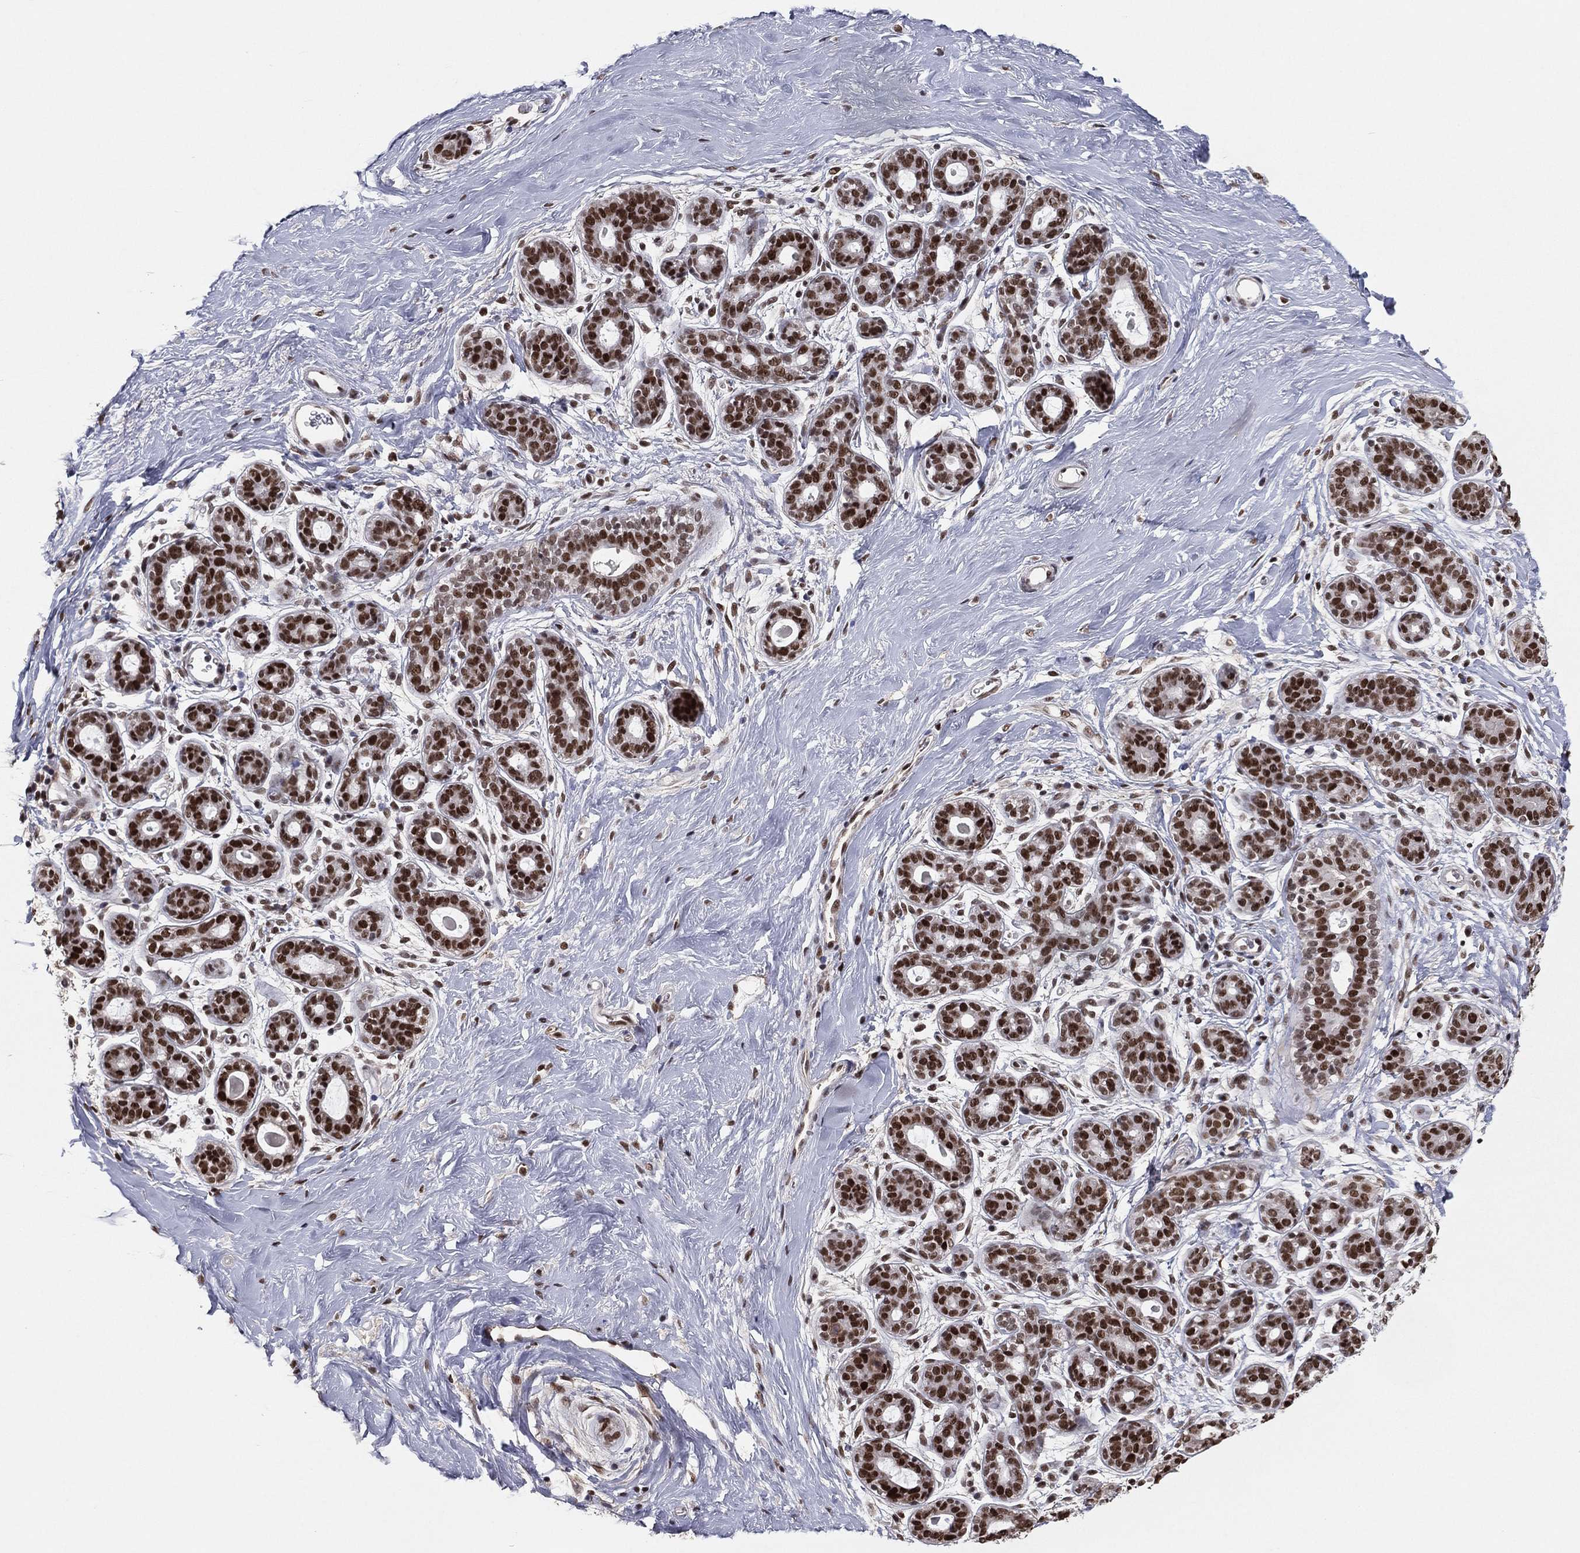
{"staining": {"intensity": "negative", "quantity": "none", "location": "none"}, "tissue": "breast", "cell_type": "Adipocytes", "image_type": "normal", "snomed": [{"axis": "morphology", "description": "Normal tissue, NOS"}, {"axis": "topography", "description": "Breast"}], "caption": "The immunohistochemistry (IHC) histopathology image has no significant staining in adipocytes of breast.", "gene": "GPALPP1", "patient": {"sex": "female", "age": 43}}